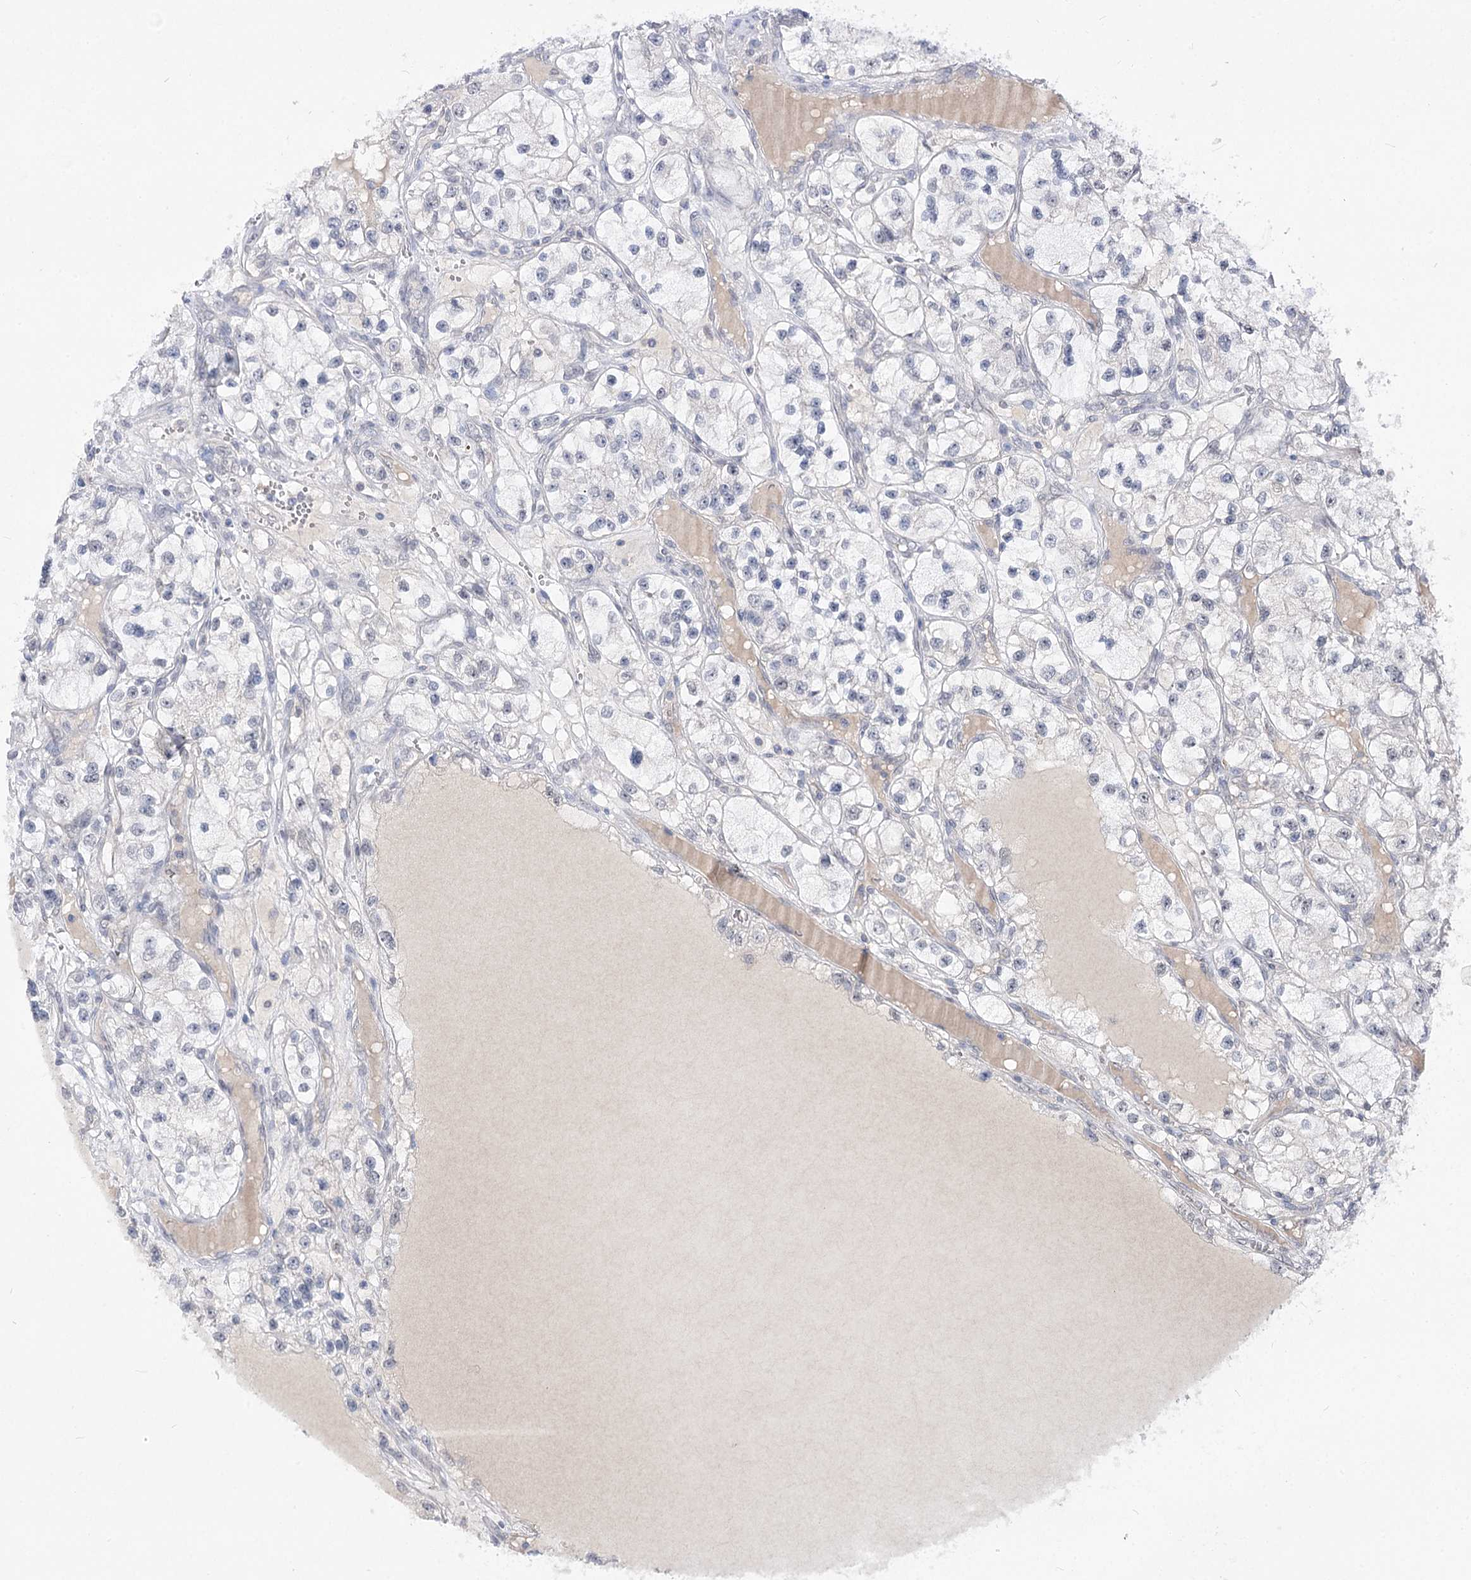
{"staining": {"intensity": "negative", "quantity": "none", "location": "none"}, "tissue": "renal cancer", "cell_type": "Tumor cells", "image_type": "cancer", "snomed": [{"axis": "morphology", "description": "Adenocarcinoma, NOS"}, {"axis": "topography", "description": "Kidney"}], "caption": "The photomicrograph reveals no staining of tumor cells in renal cancer.", "gene": "ATP10B", "patient": {"sex": "female", "age": 57}}